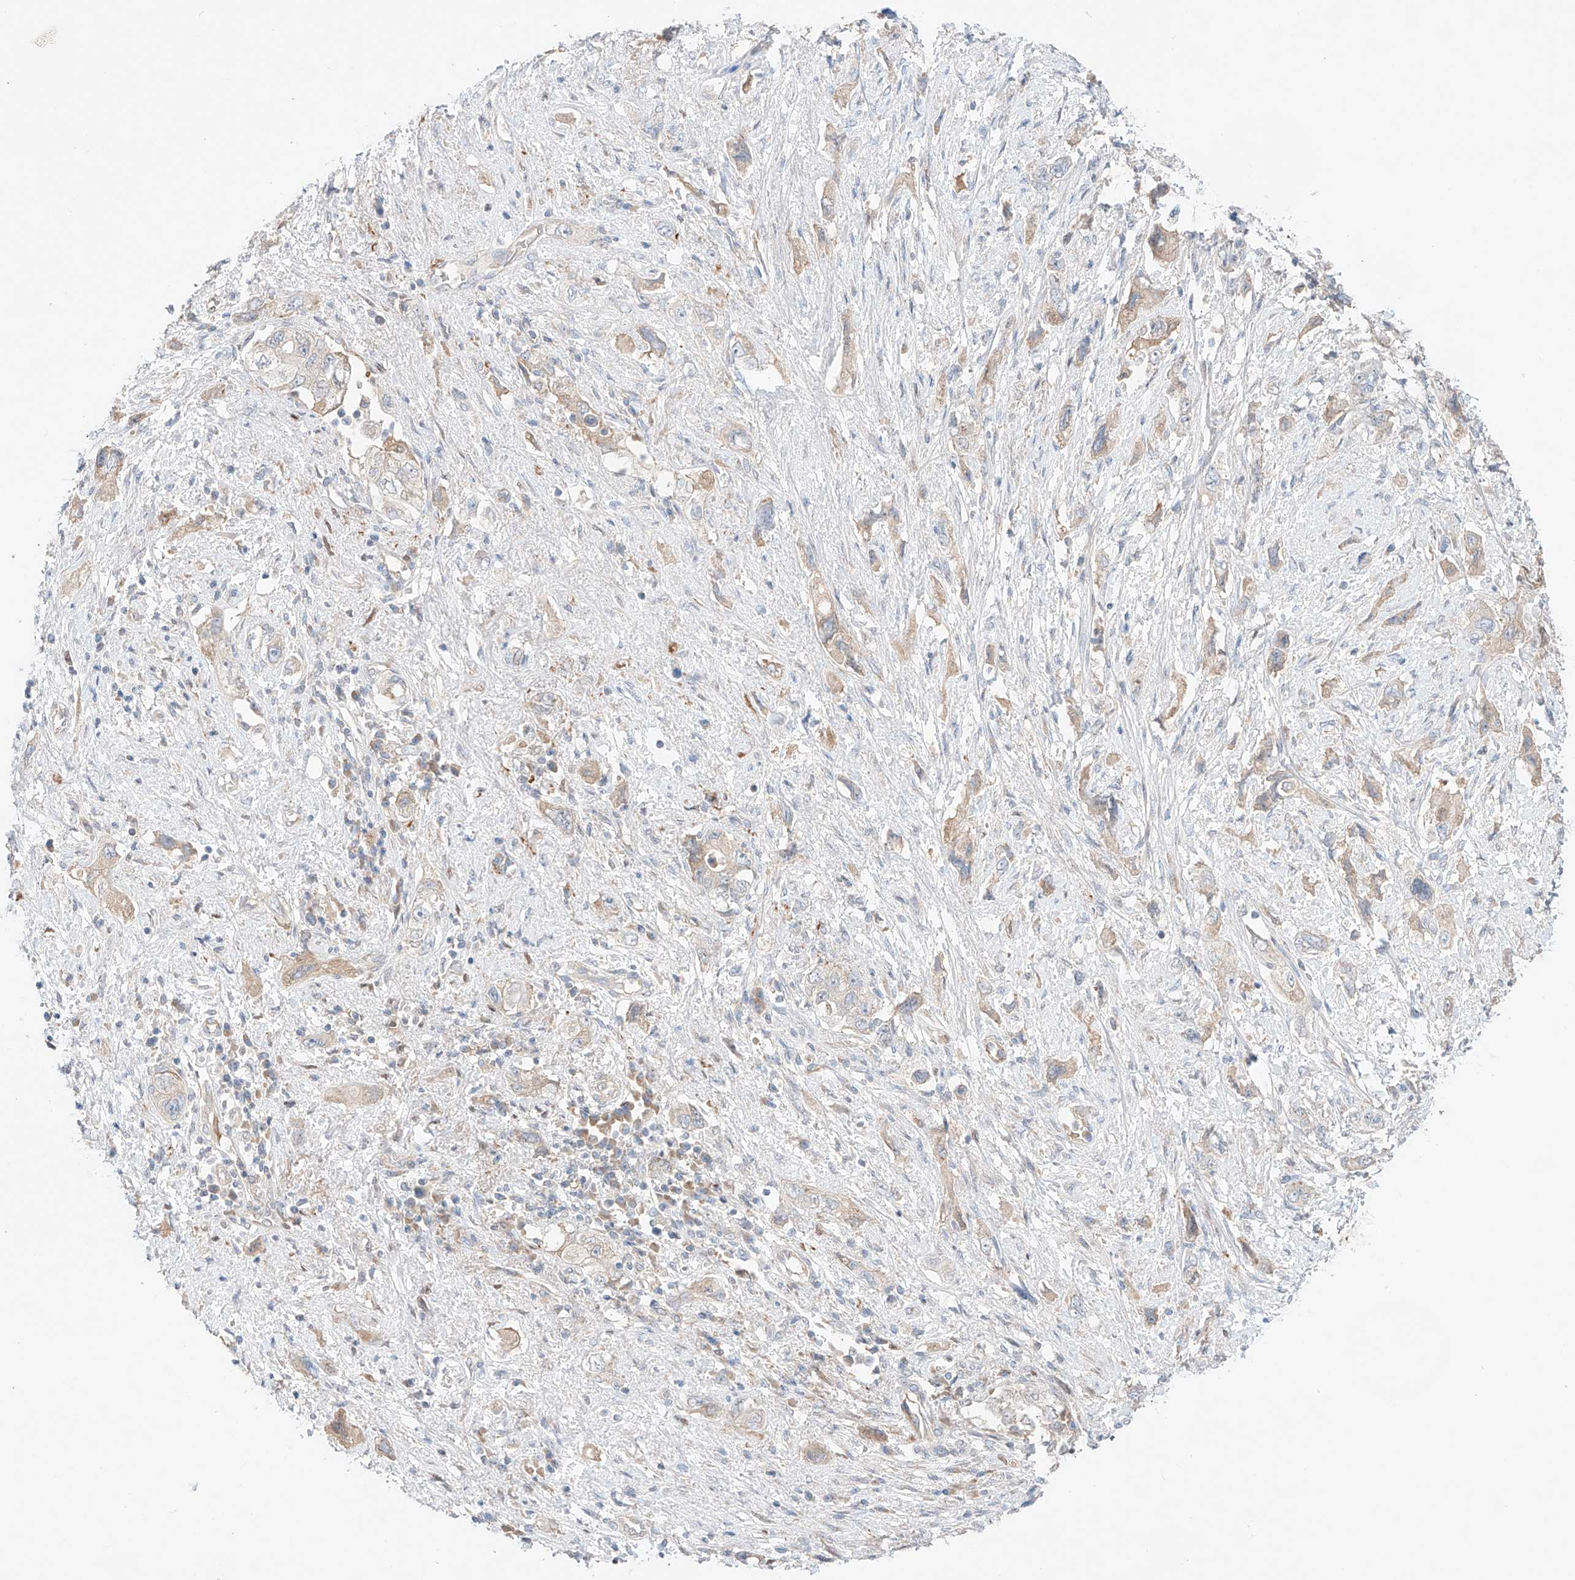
{"staining": {"intensity": "weak", "quantity": ">75%", "location": "cytoplasmic/membranous"}, "tissue": "pancreatic cancer", "cell_type": "Tumor cells", "image_type": "cancer", "snomed": [{"axis": "morphology", "description": "Adenocarcinoma, NOS"}, {"axis": "topography", "description": "Pancreas"}], "caption": "Immunohistochemistry of human pancreatic cancer (adenocarcinoma) displays low levels of weak cytoplasmic/membranous expression in approximately >75% of tumor cells.", "gene": "PGGT1B", "patient": {"sex": "female", "age": 73}}